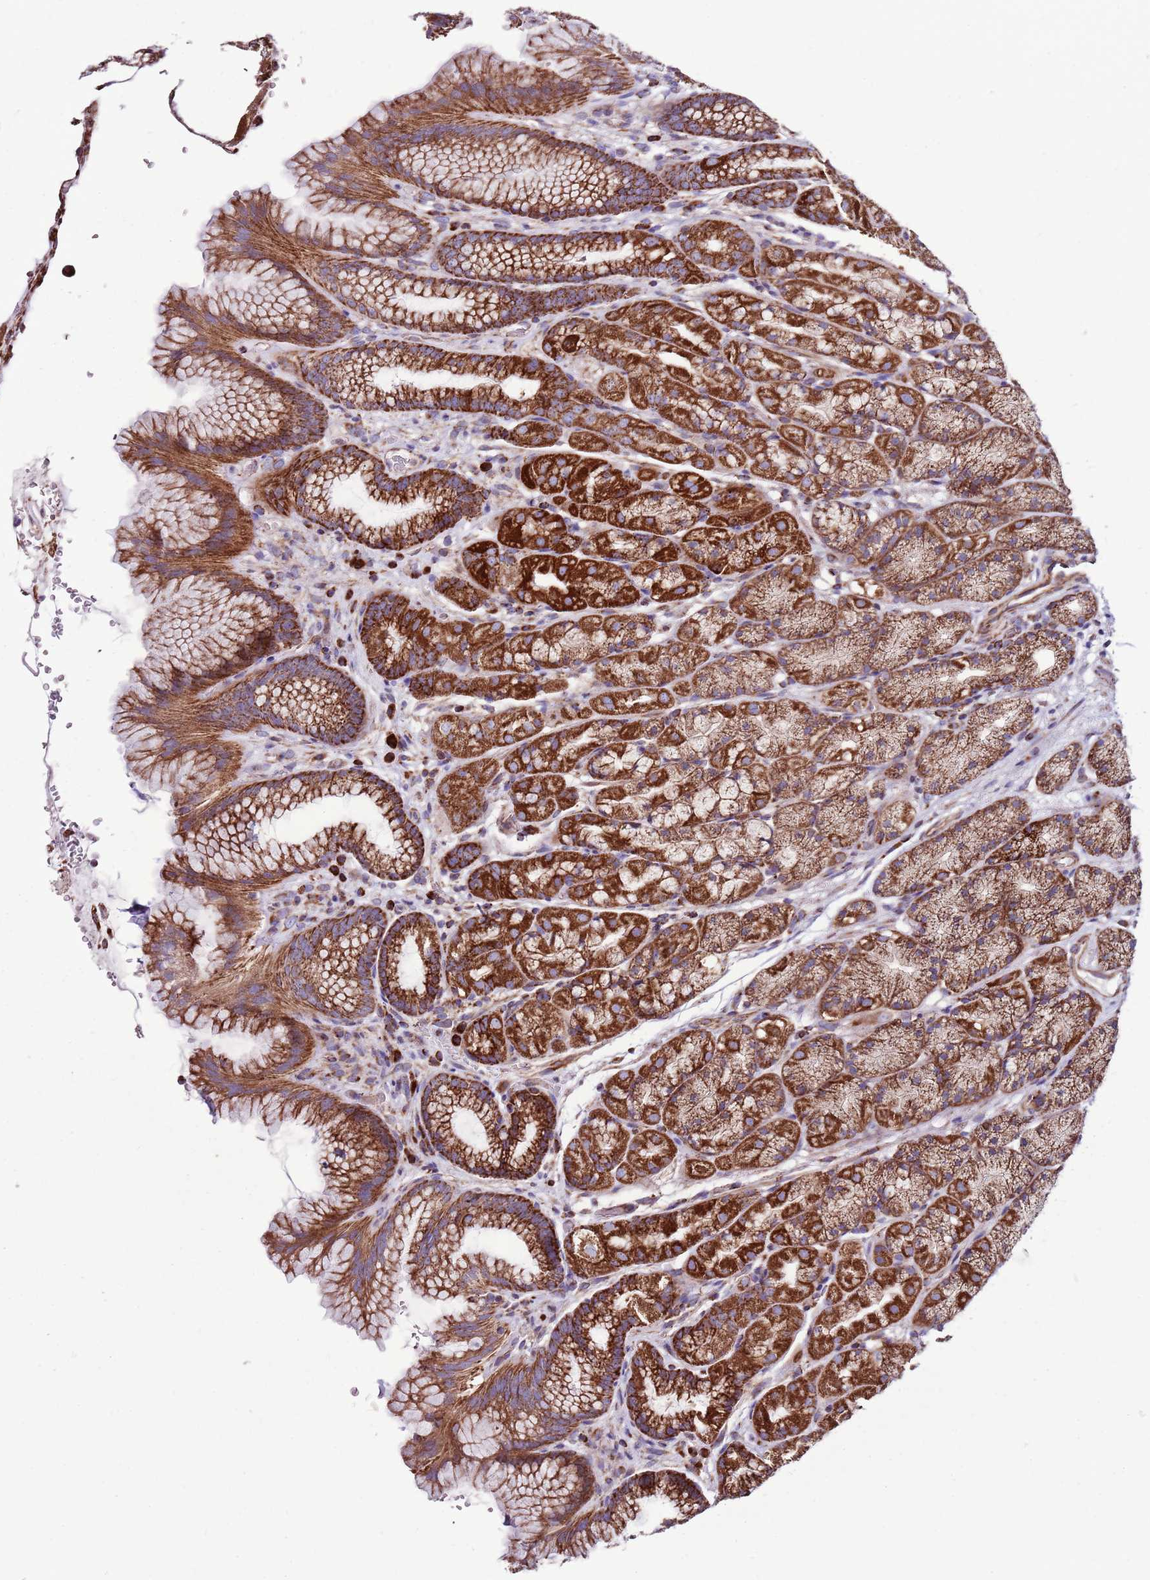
{"staining": {"intensity": "strong", "quantity": ">75%", "location": "cytoplasmic/membranous"}, "tissue": "stomach", "cell_type": "Glandular cells", "image_type": "normal", "snomed": [{"axis": "morphology", "description": "Normal tissue, NOS"}, {"axis": "topography", "description": "Stomach"}], "caption": "Immunohistochemistry (IHC) of normal stomach demonstrates high levels of strong cytoplasmic/membranous staining in approximately >75% of glandular cells. The protein of interest is stained brown, and the nuclei are stained in blue (DAB IHC with brightfield microscopy, high magnification).", "gene": "HECTD4", "patient": {"sex": "male", "age": 63}}